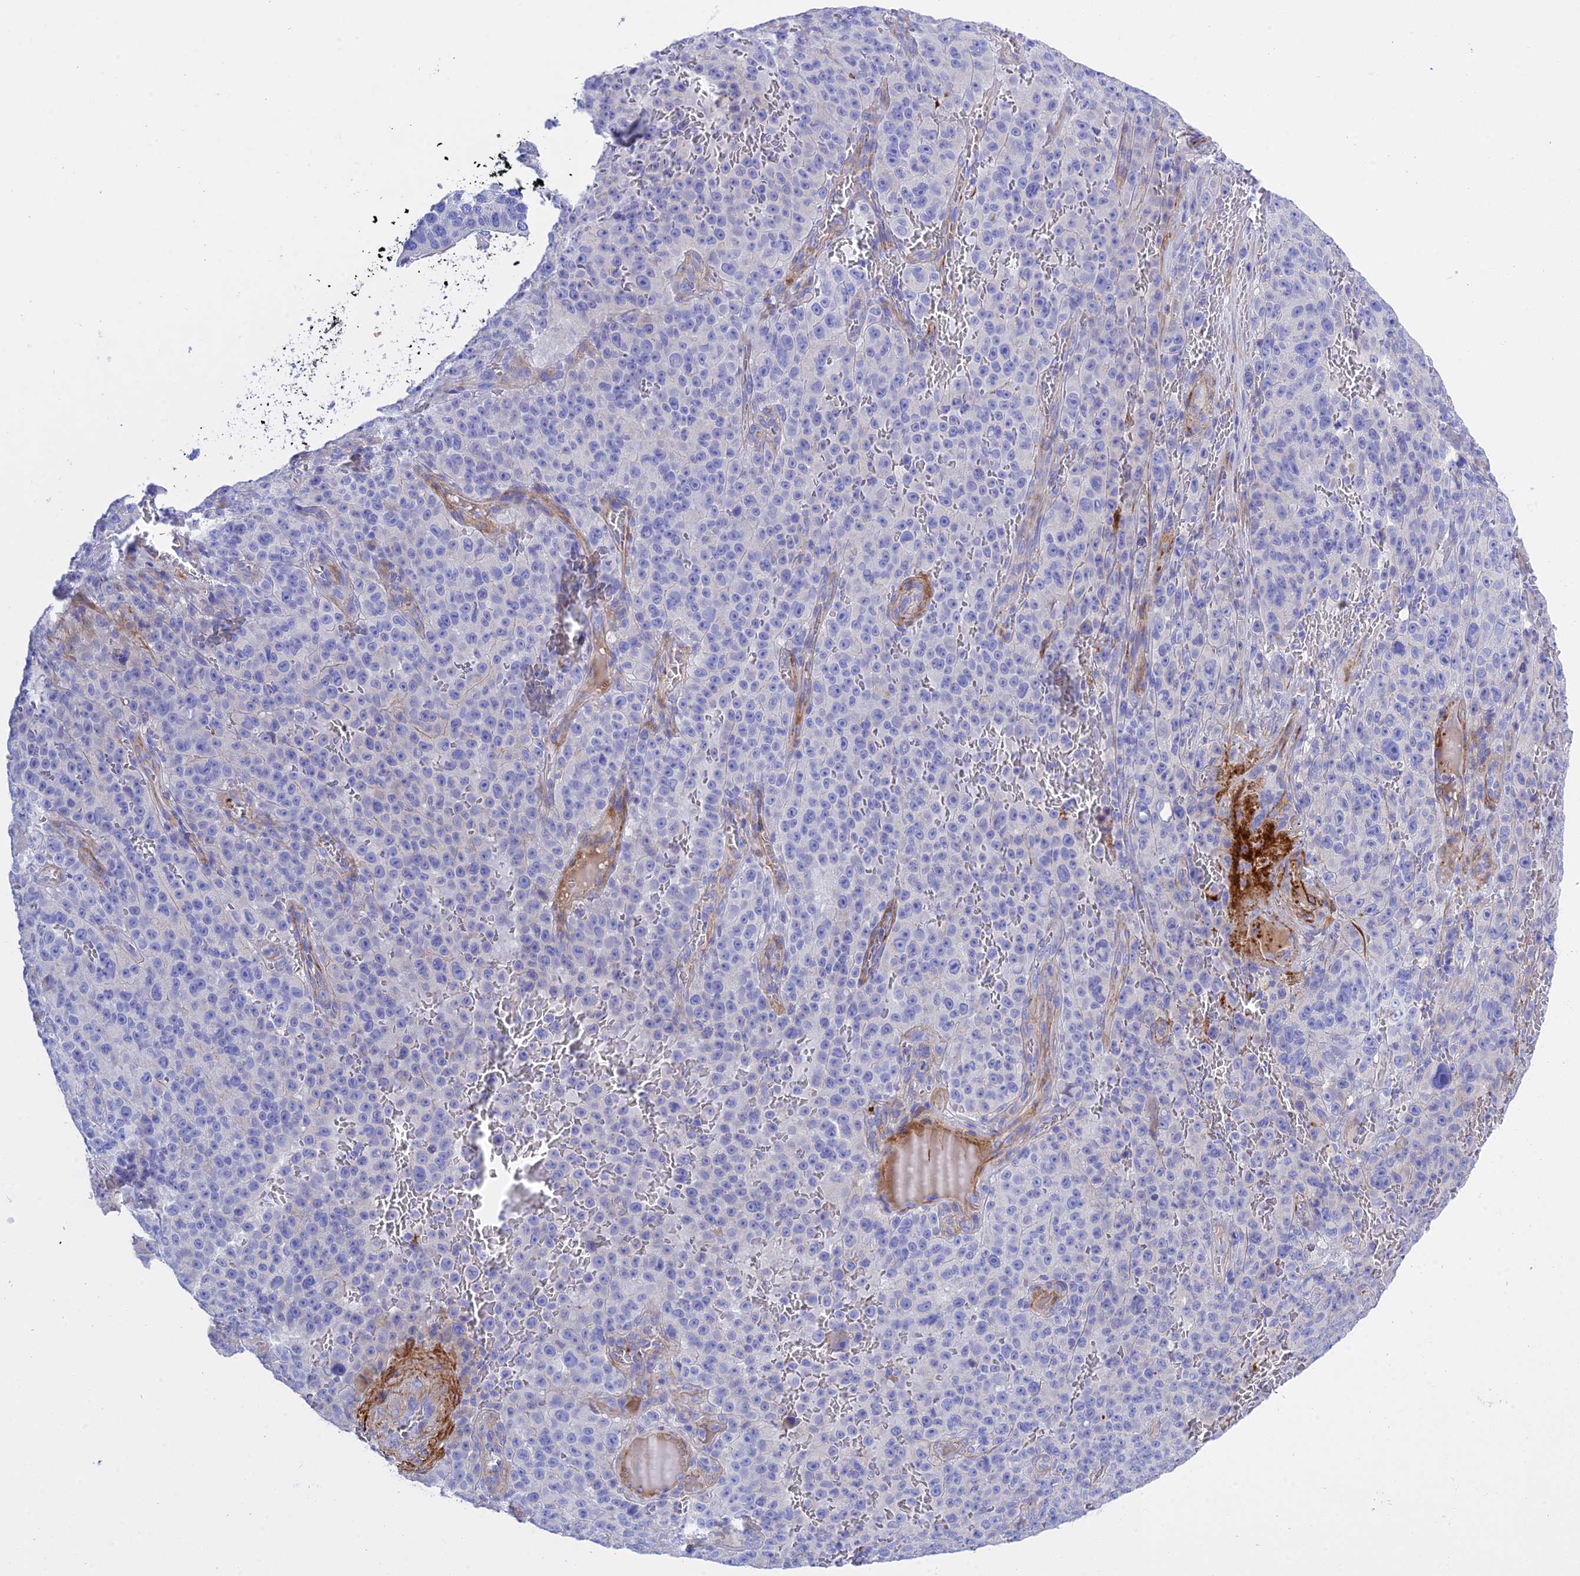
{"staining": {"intensity": "negative", "quantity": "none", "location": "none"}, "tissue": "melanoma", "cell_type": "Tumor cells", "image_type": "cancer", "snomed": [{"axis": "morphology", "description": "Malignant melanoma, NOS"}, {"axis": "topography", "description": "Skin"}], "caption": "Immunohistochemistry (IHC) photomicrograph of neoplastic tissue: melanoma stained with DAB shows no significant protein expression in tumor cells.", "gene": "FRA10AC1", "patient": {"sex": "female", "age": 82}}